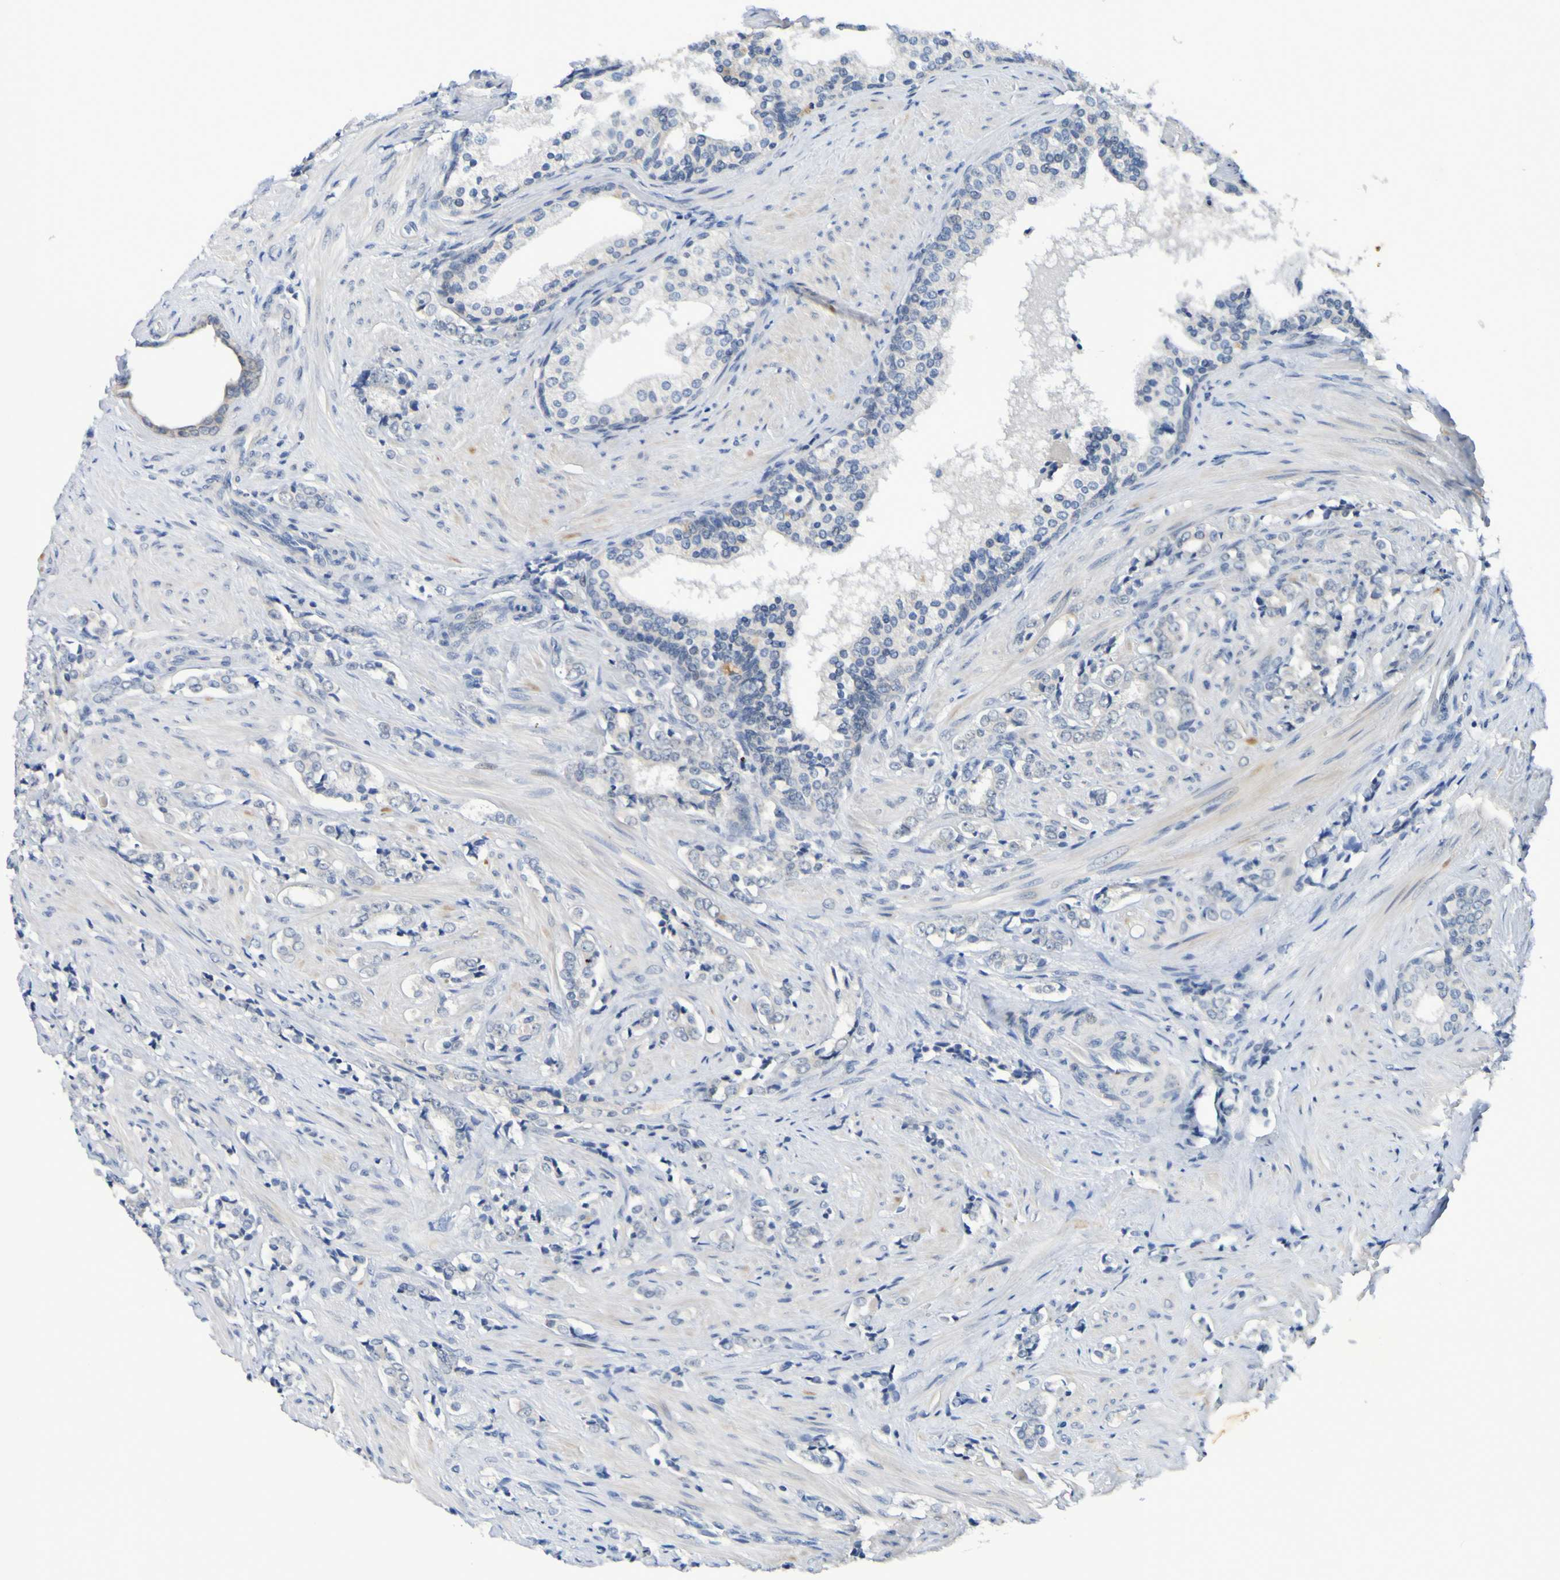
{"staining": {"intensity": "negative", "quantity": "none", "location": "none"}, "tissue": "prostate cancer", "cell_type": "Tumor cells", "image_type": "cancer", "snomed": [{"axis": "morphology", "description": "Adenocarcinoma, Low grade"}, {"axis": "topography", "description": "Prostate"}], "caption": "High magnification brightfield microscopy of prostate adenocarcinoma (low-grade) stained with DAB (brown) and counterstained with hematoxylin (blue): tumor cells show no significant positivity.", "gene": "VMA21", "patient": {"sex": "male", "age": 60}}